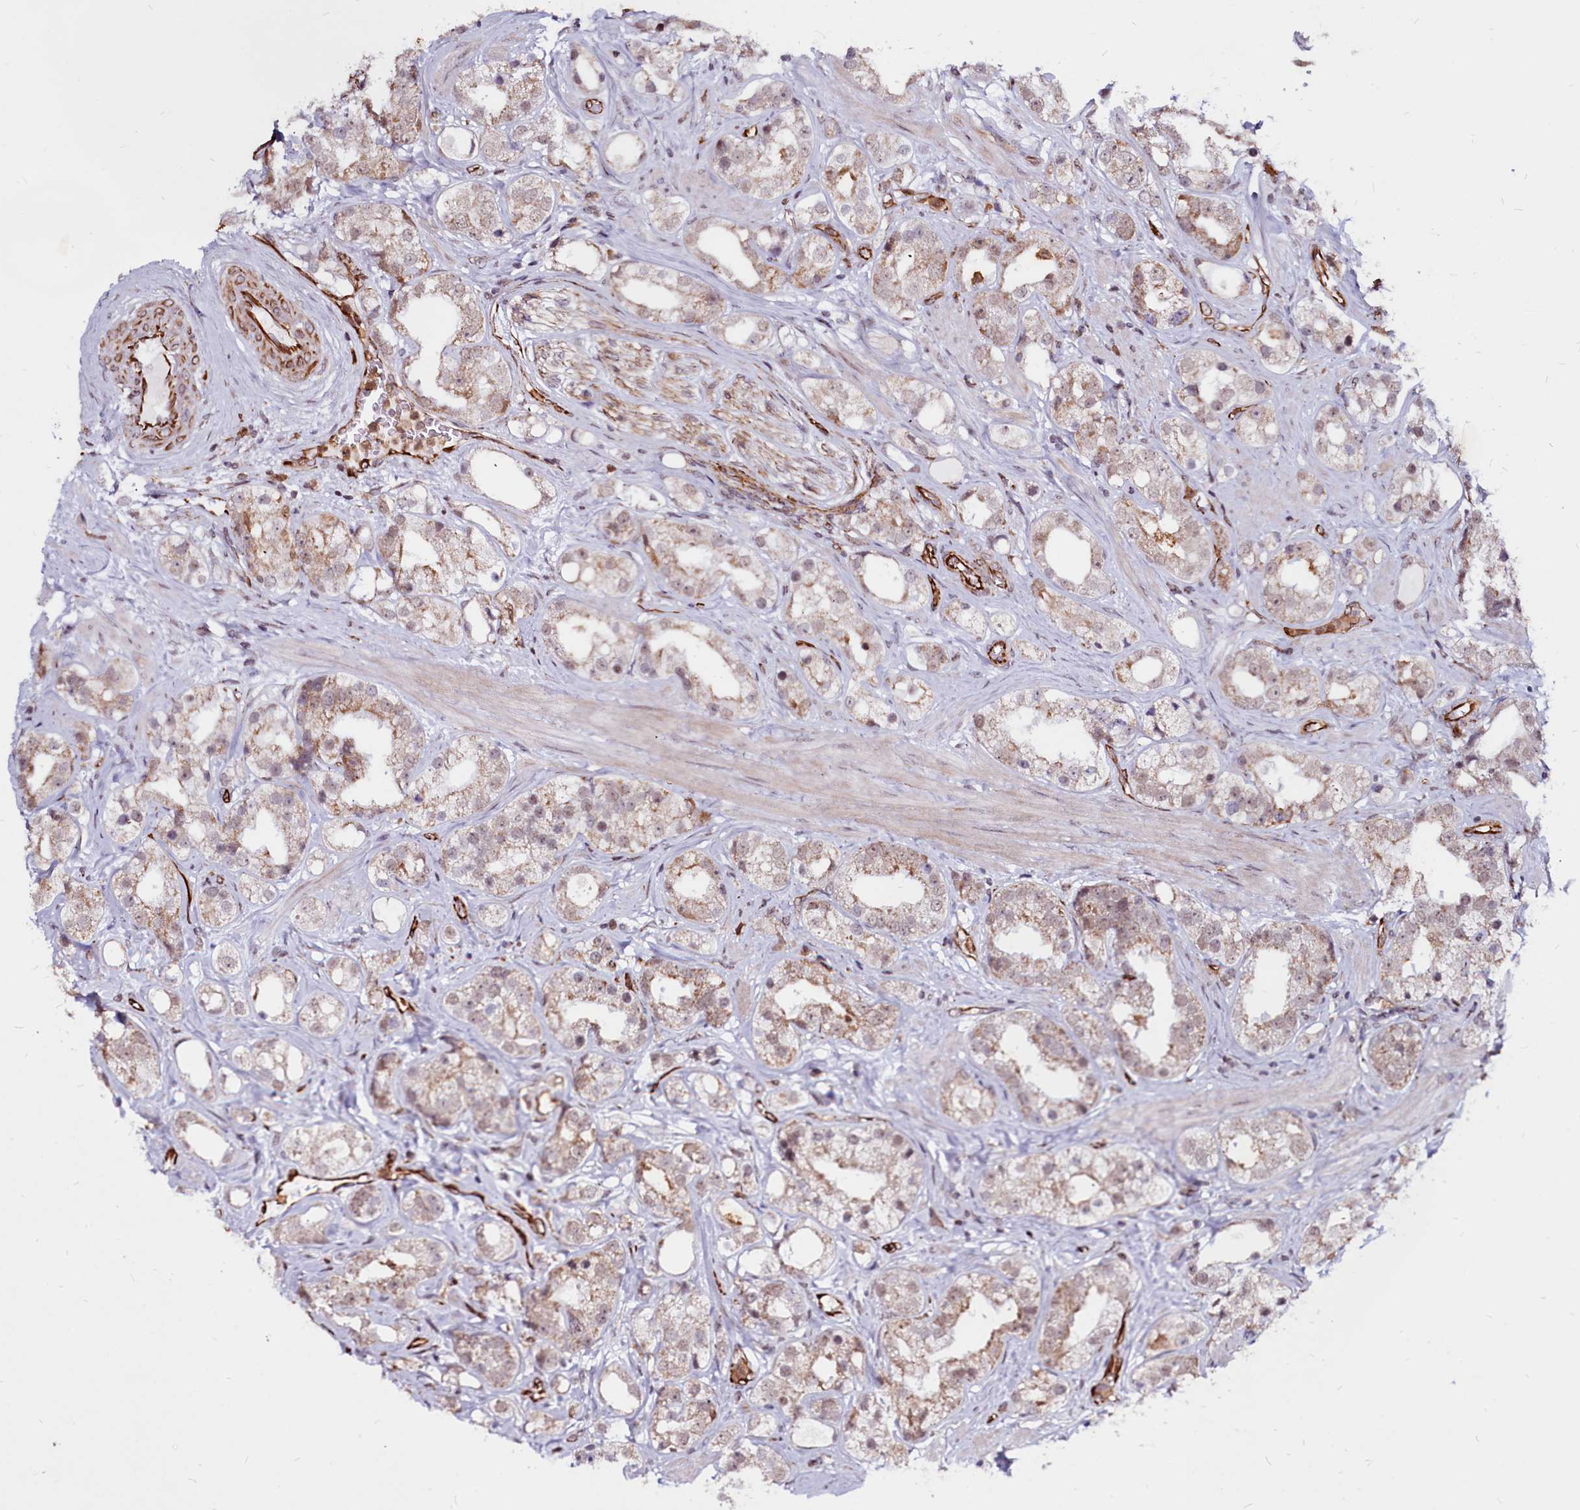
{"staining": {"intensity": "moderate", "quantity": "25%-75%", "location": "cytoplasmic/membranous,nuclear"}, "tissue": "prostate cancer", "cell_type": "Tumor cells", "image_type": "cancer", "snomed": [{"axis": "morphology", "description": "Adenocarcinoma, NOS"}, {"axis": "topography", "description": "Prostate"}], "caption": "Protein staining reveals moderate cytoplasmic/membranous and nuclear expression in approximately 25%-75% of tumor cells in prostate adenocarcinoma.", "gene": "CLK3", "patient": {"sex": "male", "age": 79}}